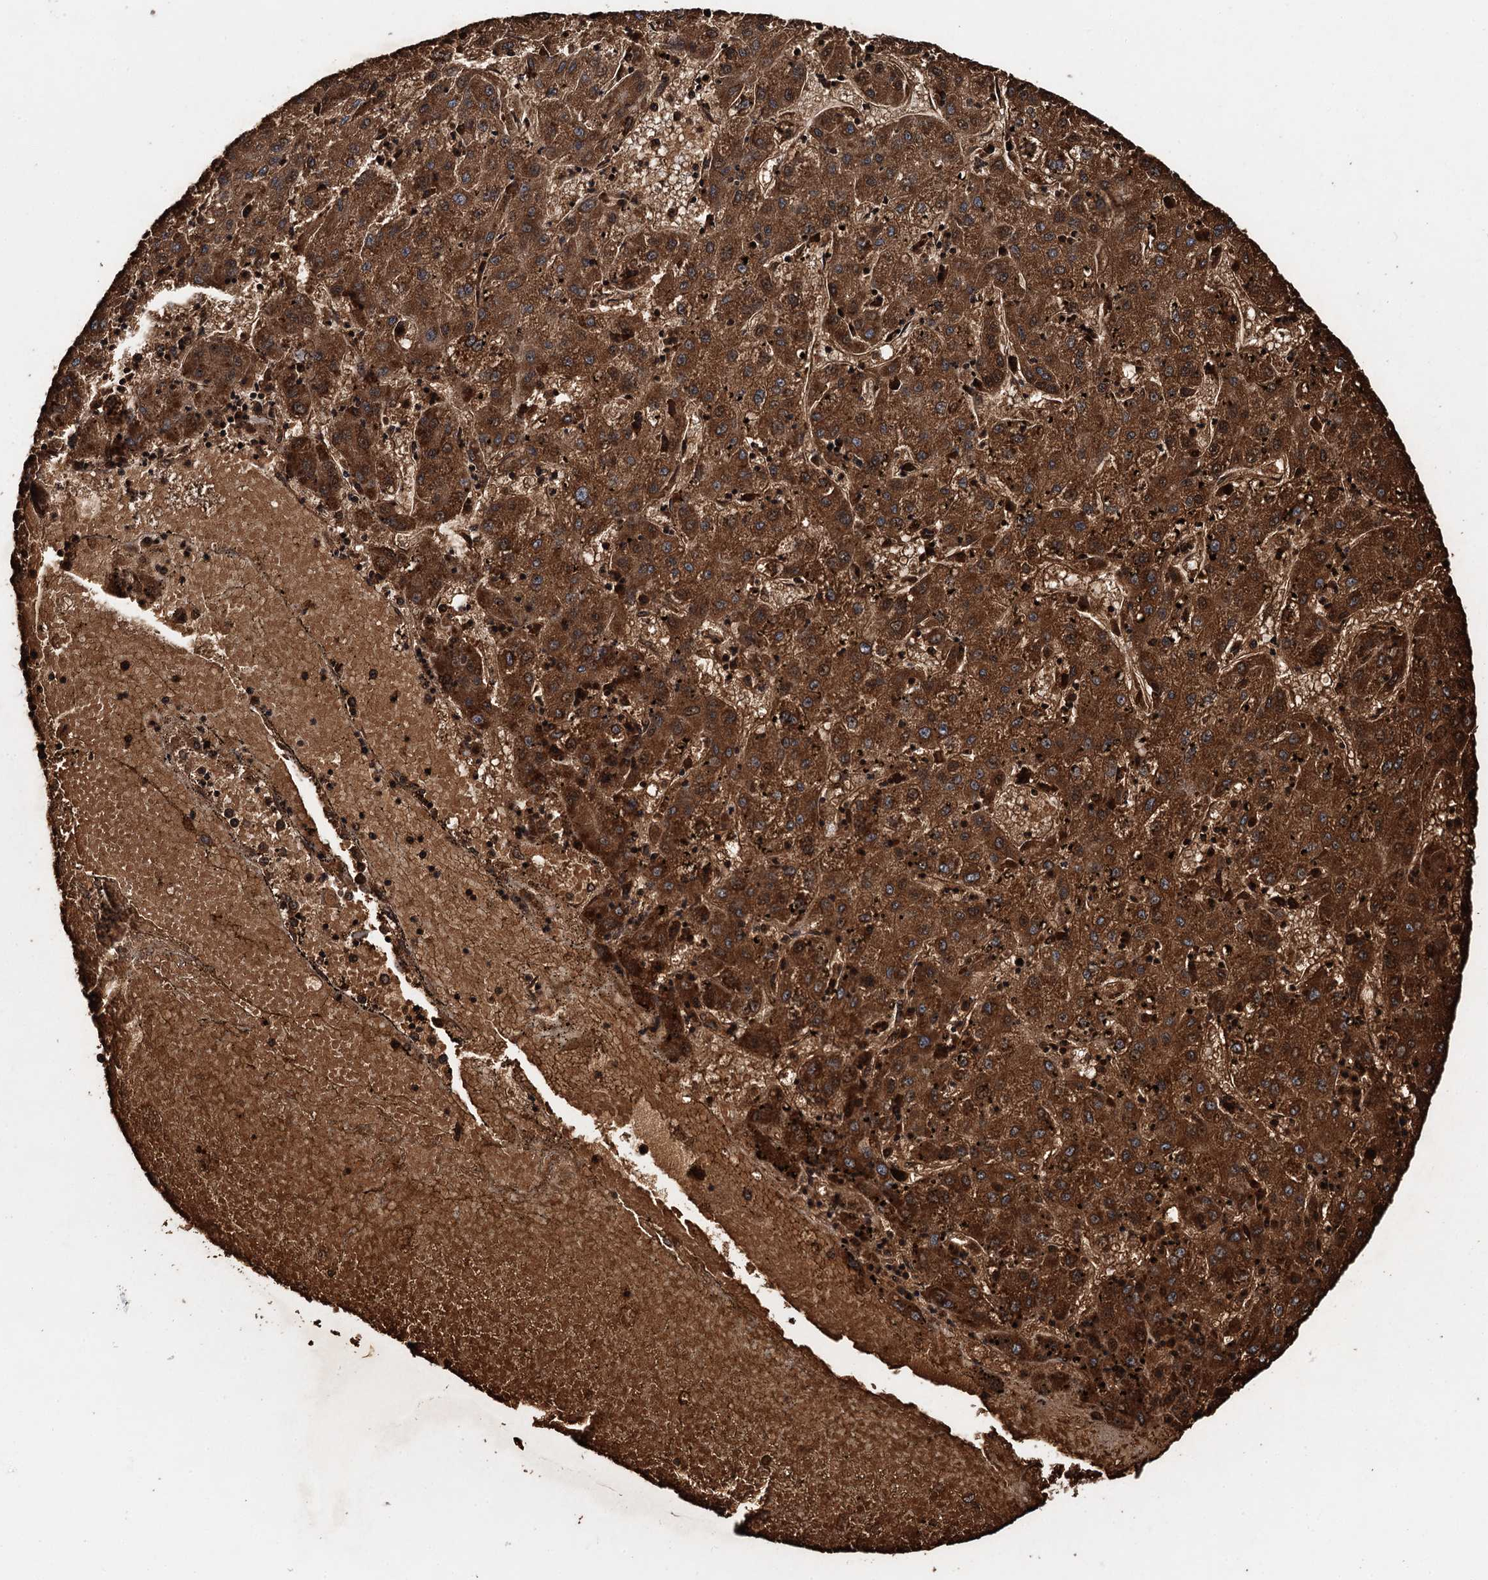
{"staining": {"intensity": "strong", "quantity": ">75%", "location": "cytoplasmic/membranous"}, "tissue": "liver cancer", "cell_type": "Tumor cells", "image_type": "cancer", "snomed": [{"axis": "morphology", "description": "Carcinoma, Hepatocellular, NOS"}, {"axis": "topography", "description": "Liver"}], "caption": "Liver hepatocellular carcinoma was stained to show a protein in brown. There is high levels of strong cytoplasmic/membranous staining in about >75% of tumor cells.", "gene": "SNX32", "patient": {"sex": "male", "age": 72}}